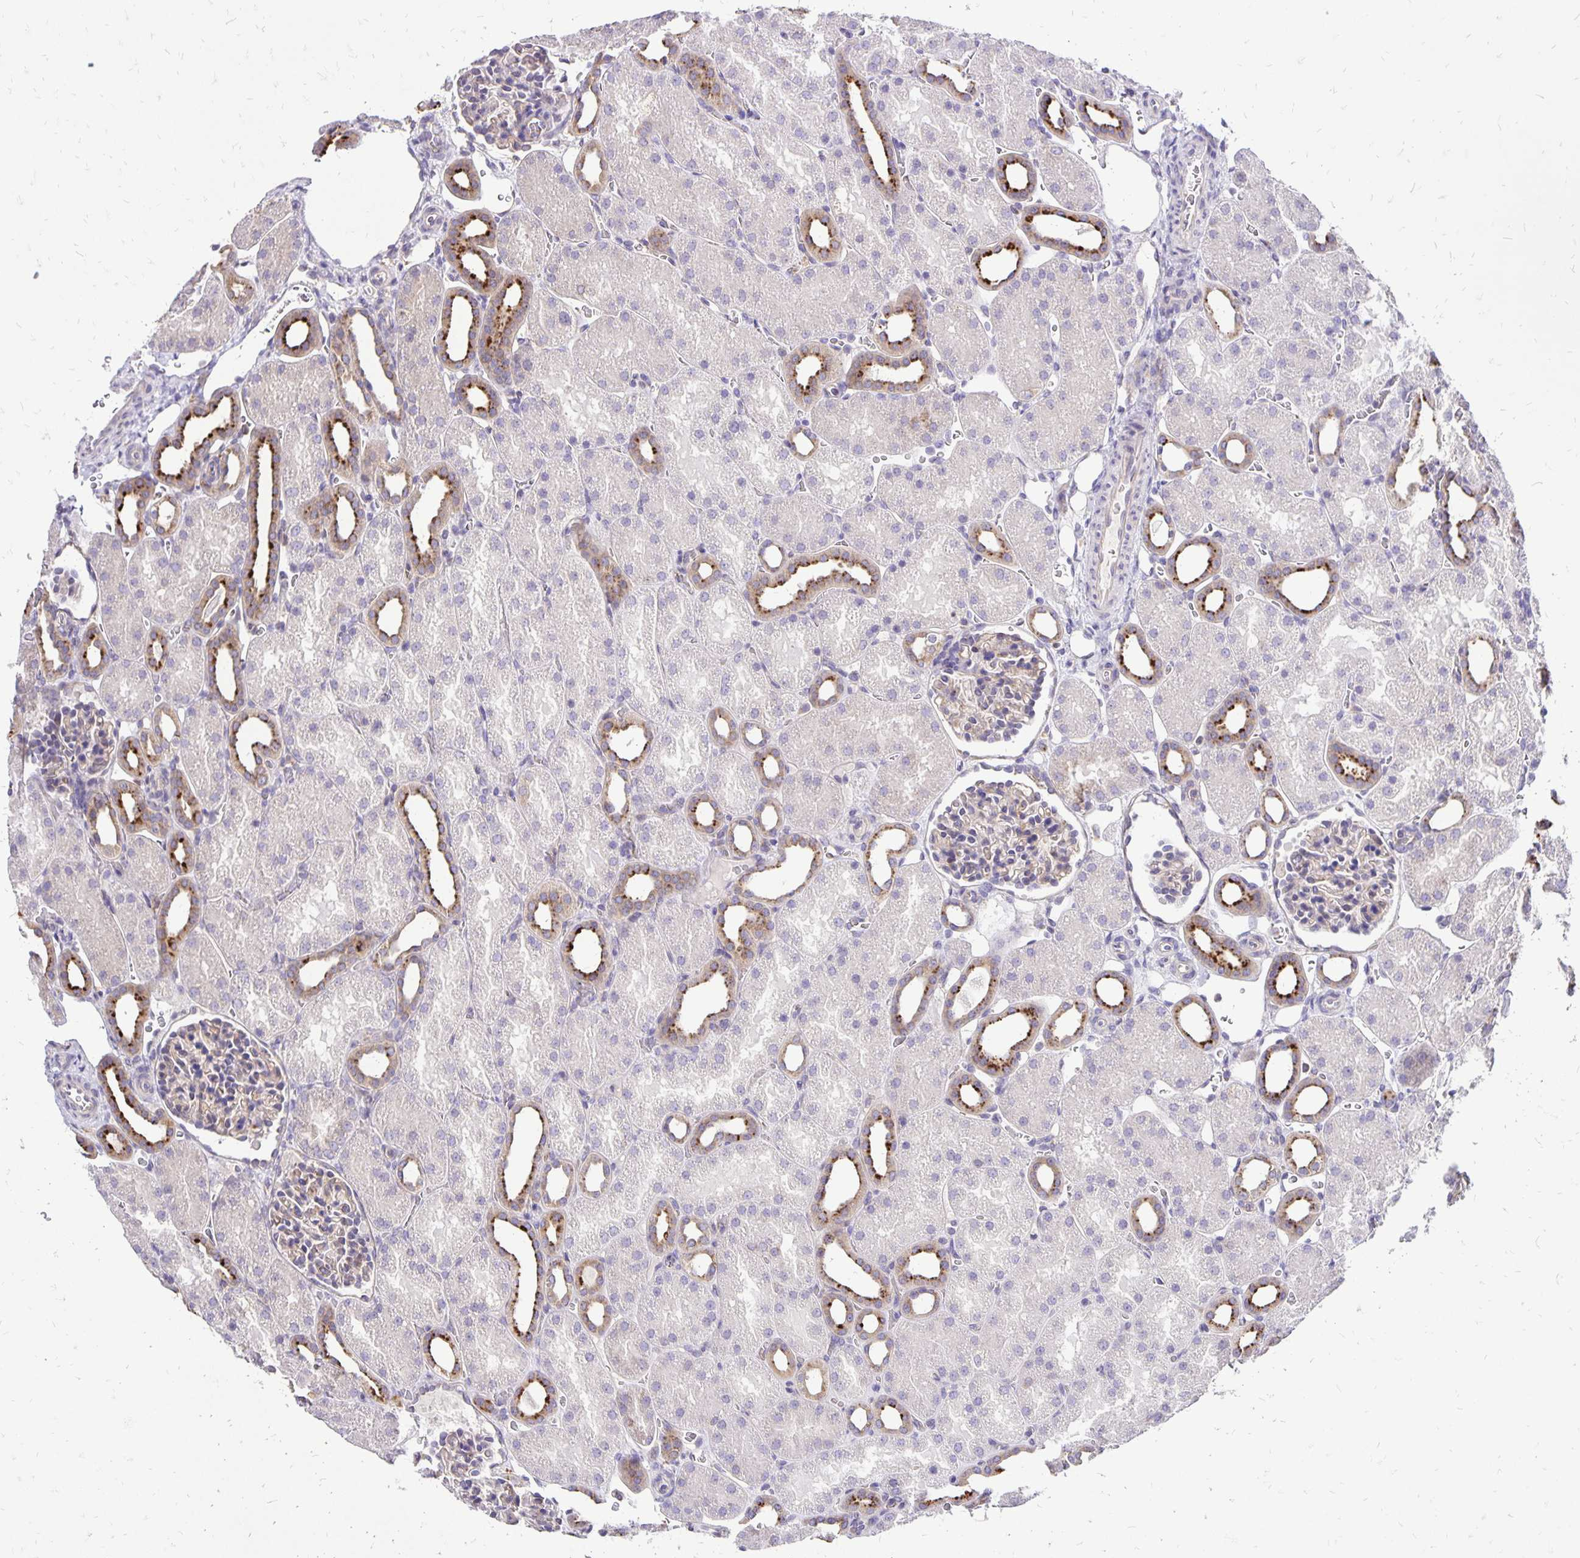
{"staining": {"intensity": "moderate", "quantity": "<25%", "location": "cytoplasmic/membranous"}, "tissue": "kidney", "cell_type": "Cells in glomeruli", "image_type": "normal", "snomed": [{"axis": "morphology", "description": "Normal tissue, NOS"}, {"axis": "topography", "description": "Kidney"}], "caption": "Cells in glomeruli demonstrate low levels of moderate cytoplasmic/membranous staining in about <25% of cells in benign human kidney. (IHC, brightfield microscopy, high magnification).", "gene": "EIF5A", "patient": {"sex": "male", "age": 2}}